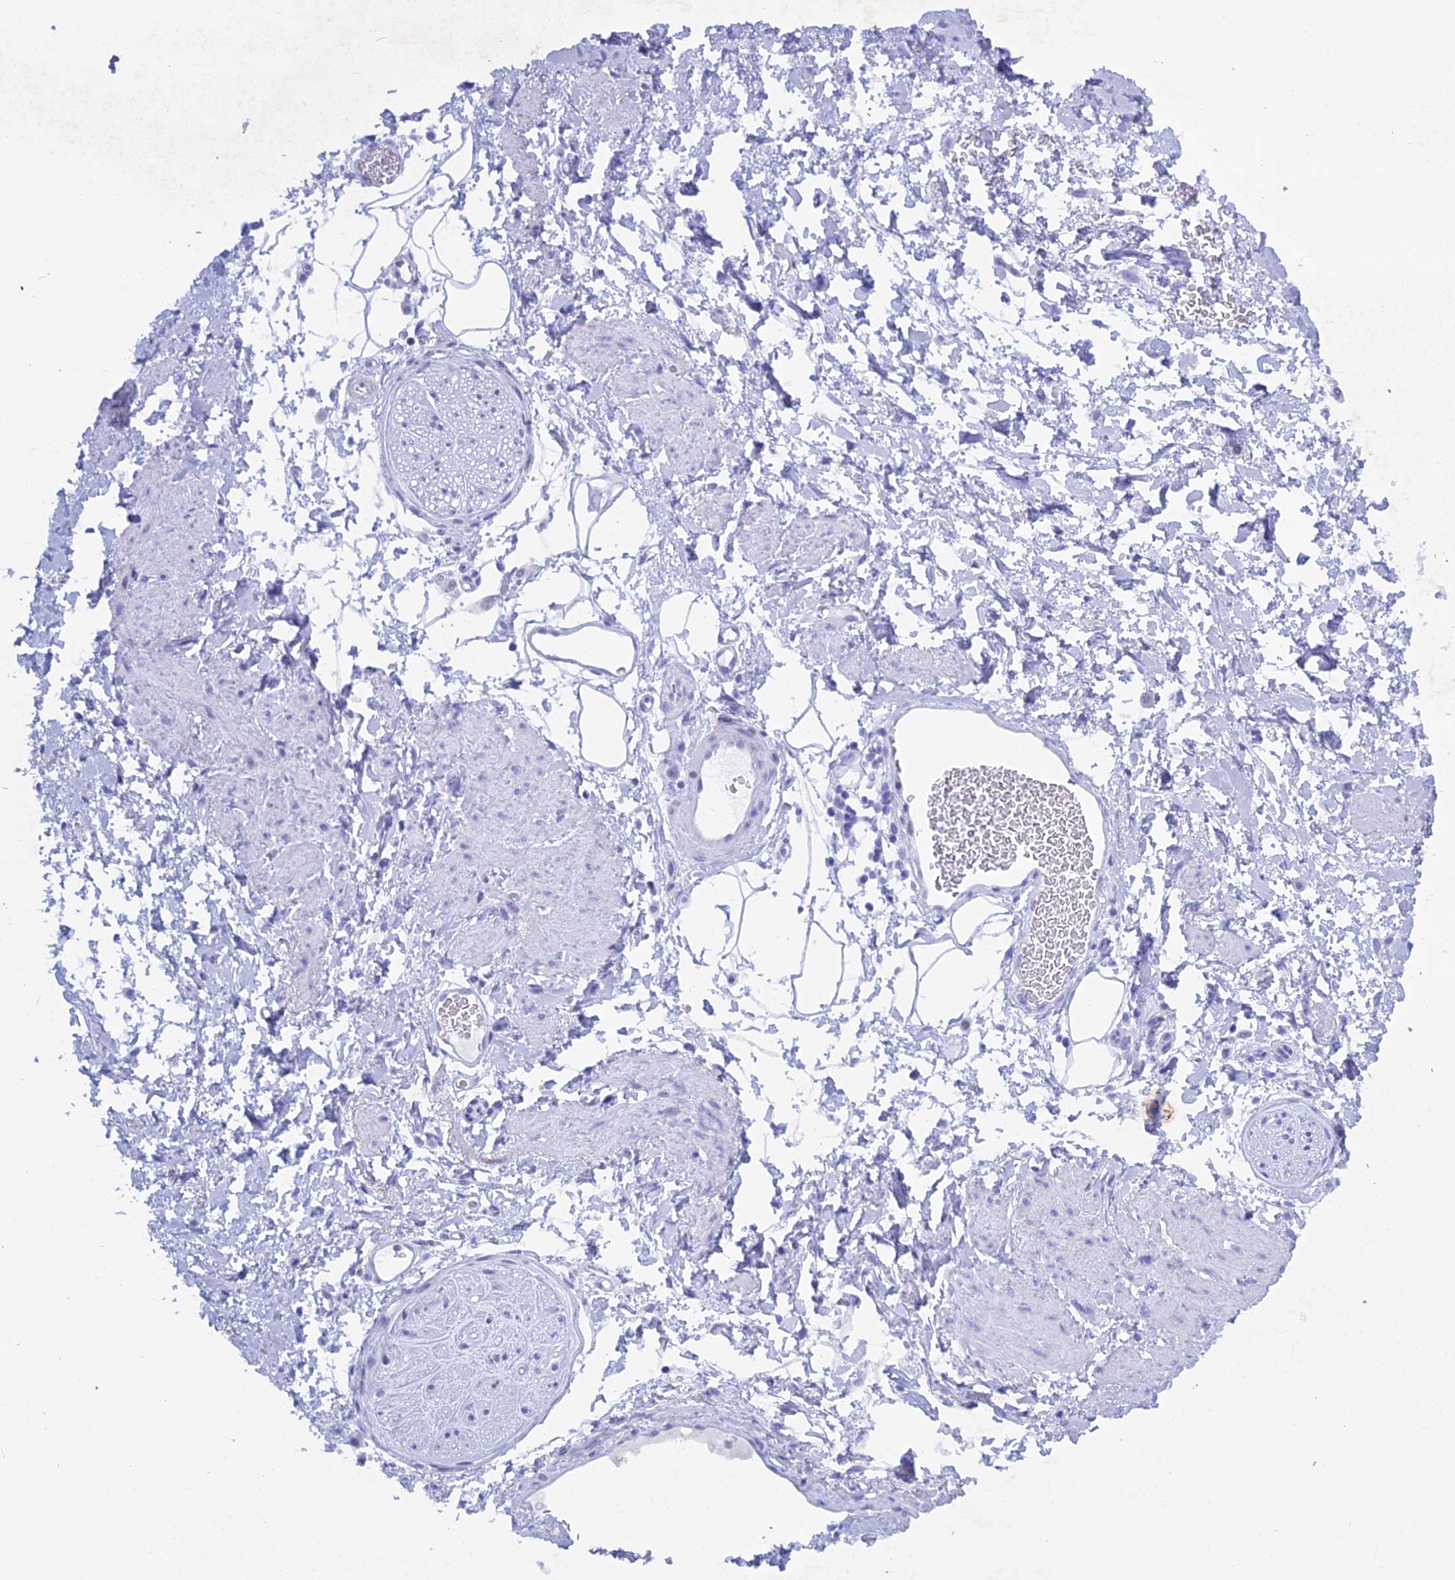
{"staining": {"intensity": "negative", "quantity": "none", "location": "none"}, "tissue": "adipose tissue", "cell_type": "Adipocytes", "image_type": "normal", "snomed": [{"axis": "morphology", "description": "Normal tissue, NOS"}, {"axis": "morphology", "description": "Adenocarcinoma, NOS"}, {"axis": "topography", "description": "Rectum"}, {"axis": "topography", "description": "Vagina"}, {"axis": "topography", "description": "Peripheral nerve tissue"}], "caption": "Adipocytes are negative for protein expression in benign human adipose tissue. (Brightfield microscopy of DAB (3,3'-diaminobenzidine) immunohistochemistry (IHC) at high magnification).", "gene": "KCTD21", "patient": {"sex": "female", "age": 71}}